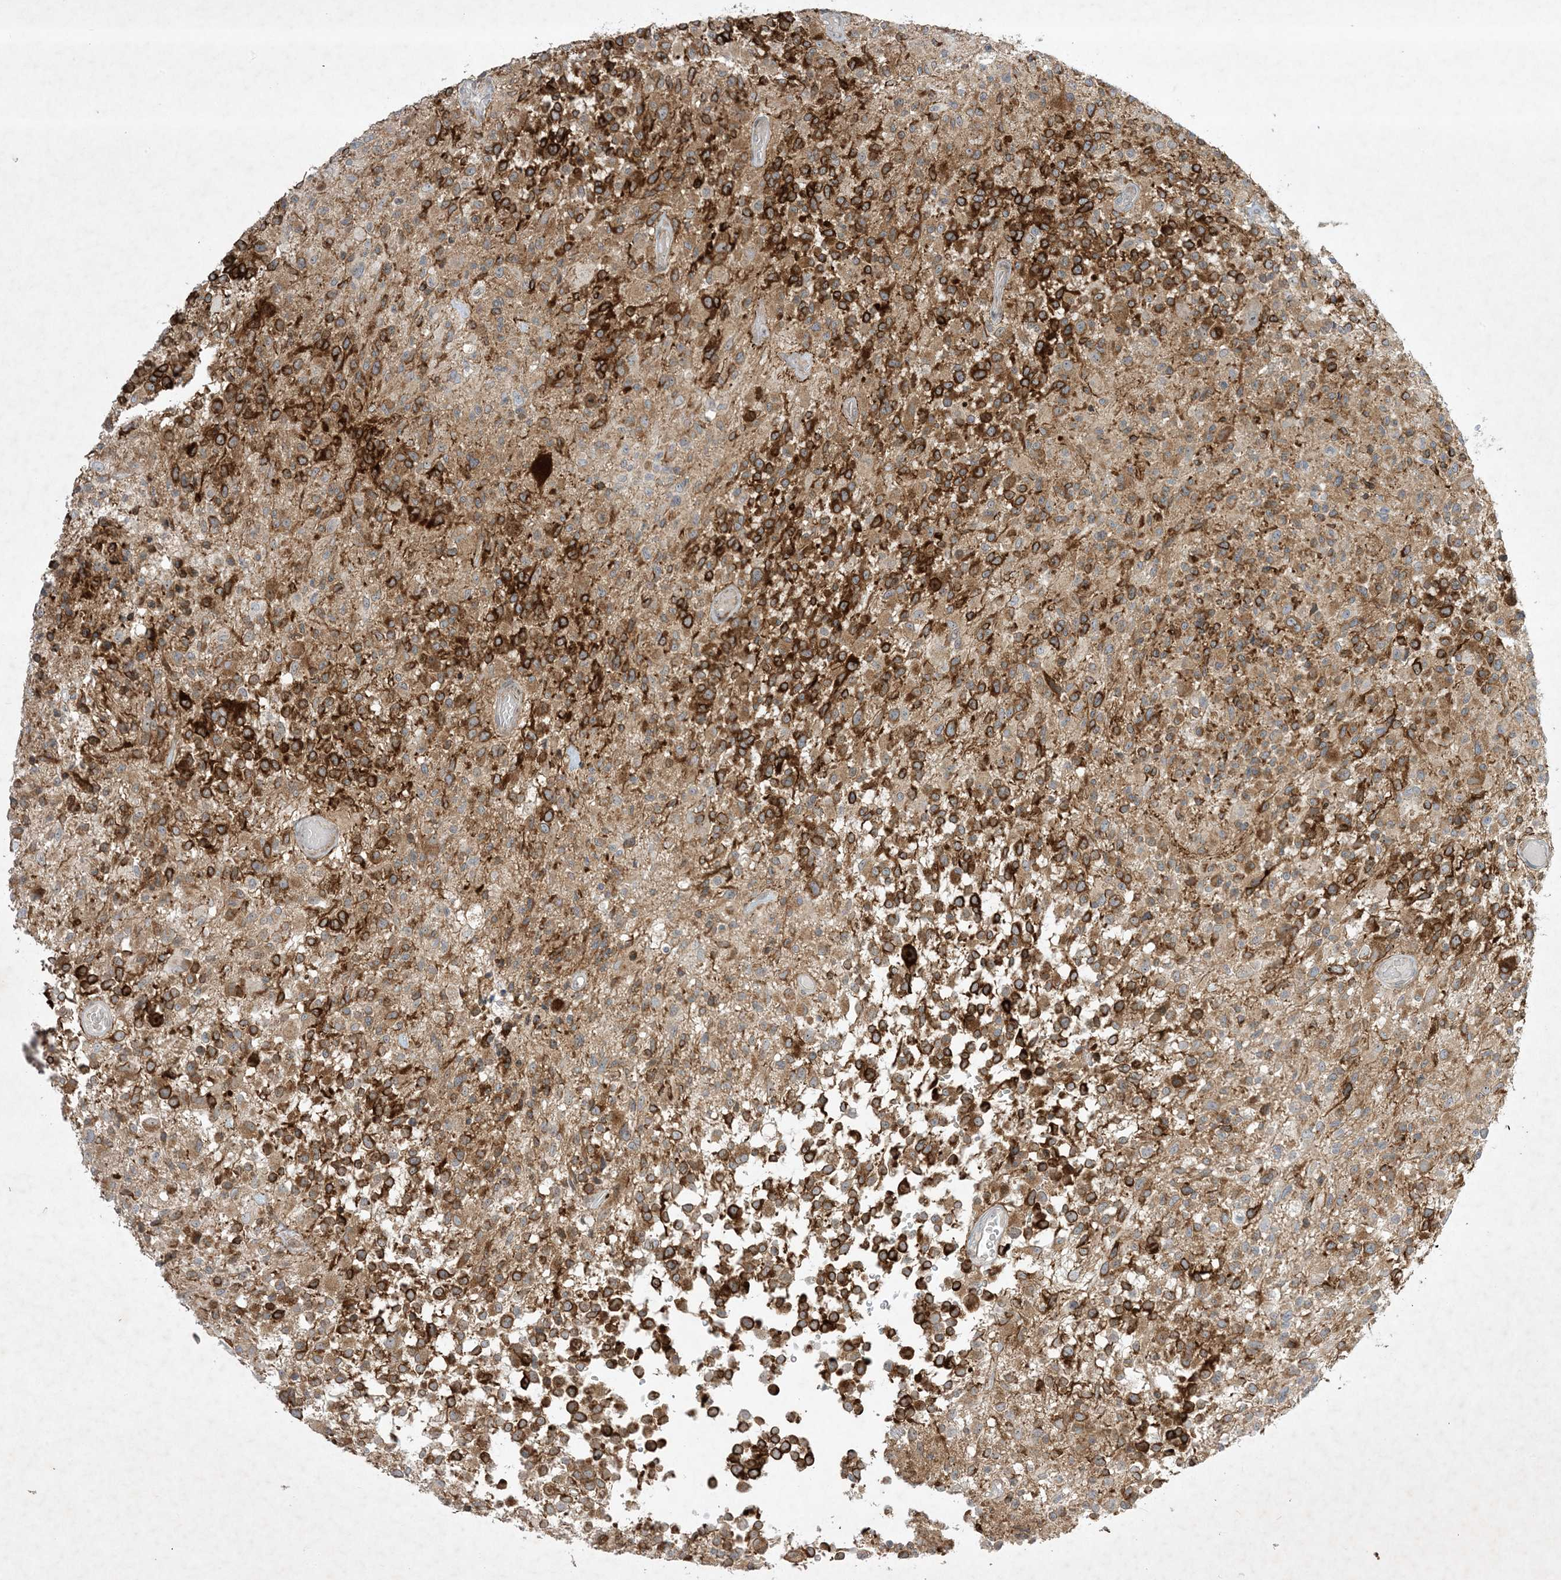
{"staining": {"intensity": "moderate", "quantity": ">75%", "location": "cytoplasmic/membranous"}, "tissue": "glioma", "cell_type": "Tumor cells", "image_type": "cancer", "snomed": [{"axis": "morphology", "description": "Glioma, malignant, High grade"}, {"axis": "morphology", "description": "Glioblastoma, NOS"}, {"axis": "topography", "description": "Brain"}], "caption": "IHC (DAB) staining of human glioma demonstrates moderate cytoplasmic/membranous protein positivity in approximately >75% of tumor cells.", "gene": "SOGA3", "patient": {"sex": "male", "age": 60}}